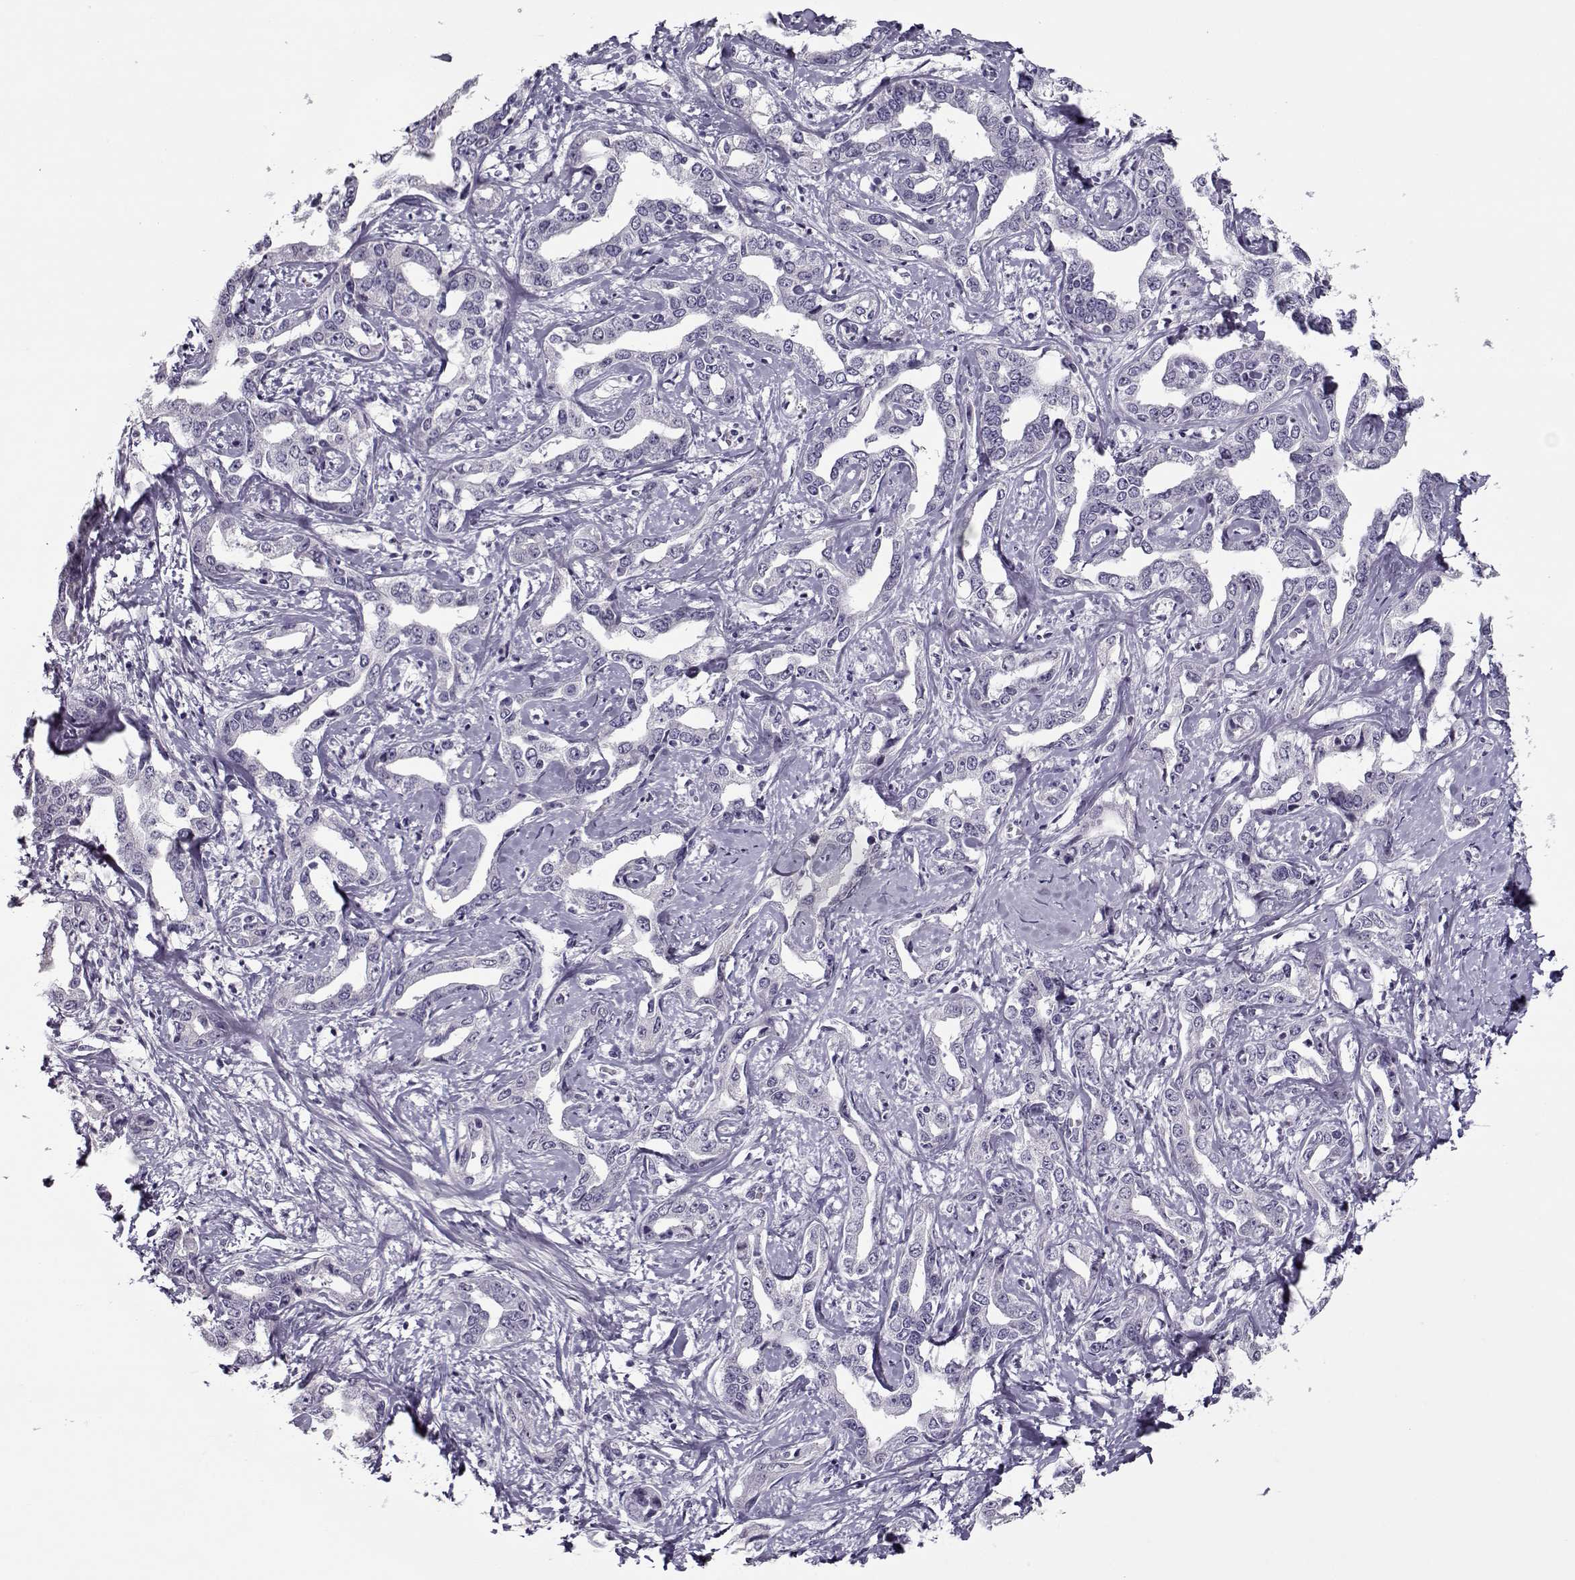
{"staining": {"intensity": "negative", "quantity": "none", "location": "none"}, "tissue": "liver cancer", "cell_type": "Tumor cells", "image_type": "cancer", "snomed": [{"axis": "morphology", "description": "Cholangiocarcinoma"}, {"axis": "topography", "description": "Liver"}], "caption": "This is an immunohistochemistry photomicrograph of human liver cholangiocarcinoma. There is no positivity in tumor cells.", "gene": "CIBAR1", "patient": {"sex": "male", "age": 59}}